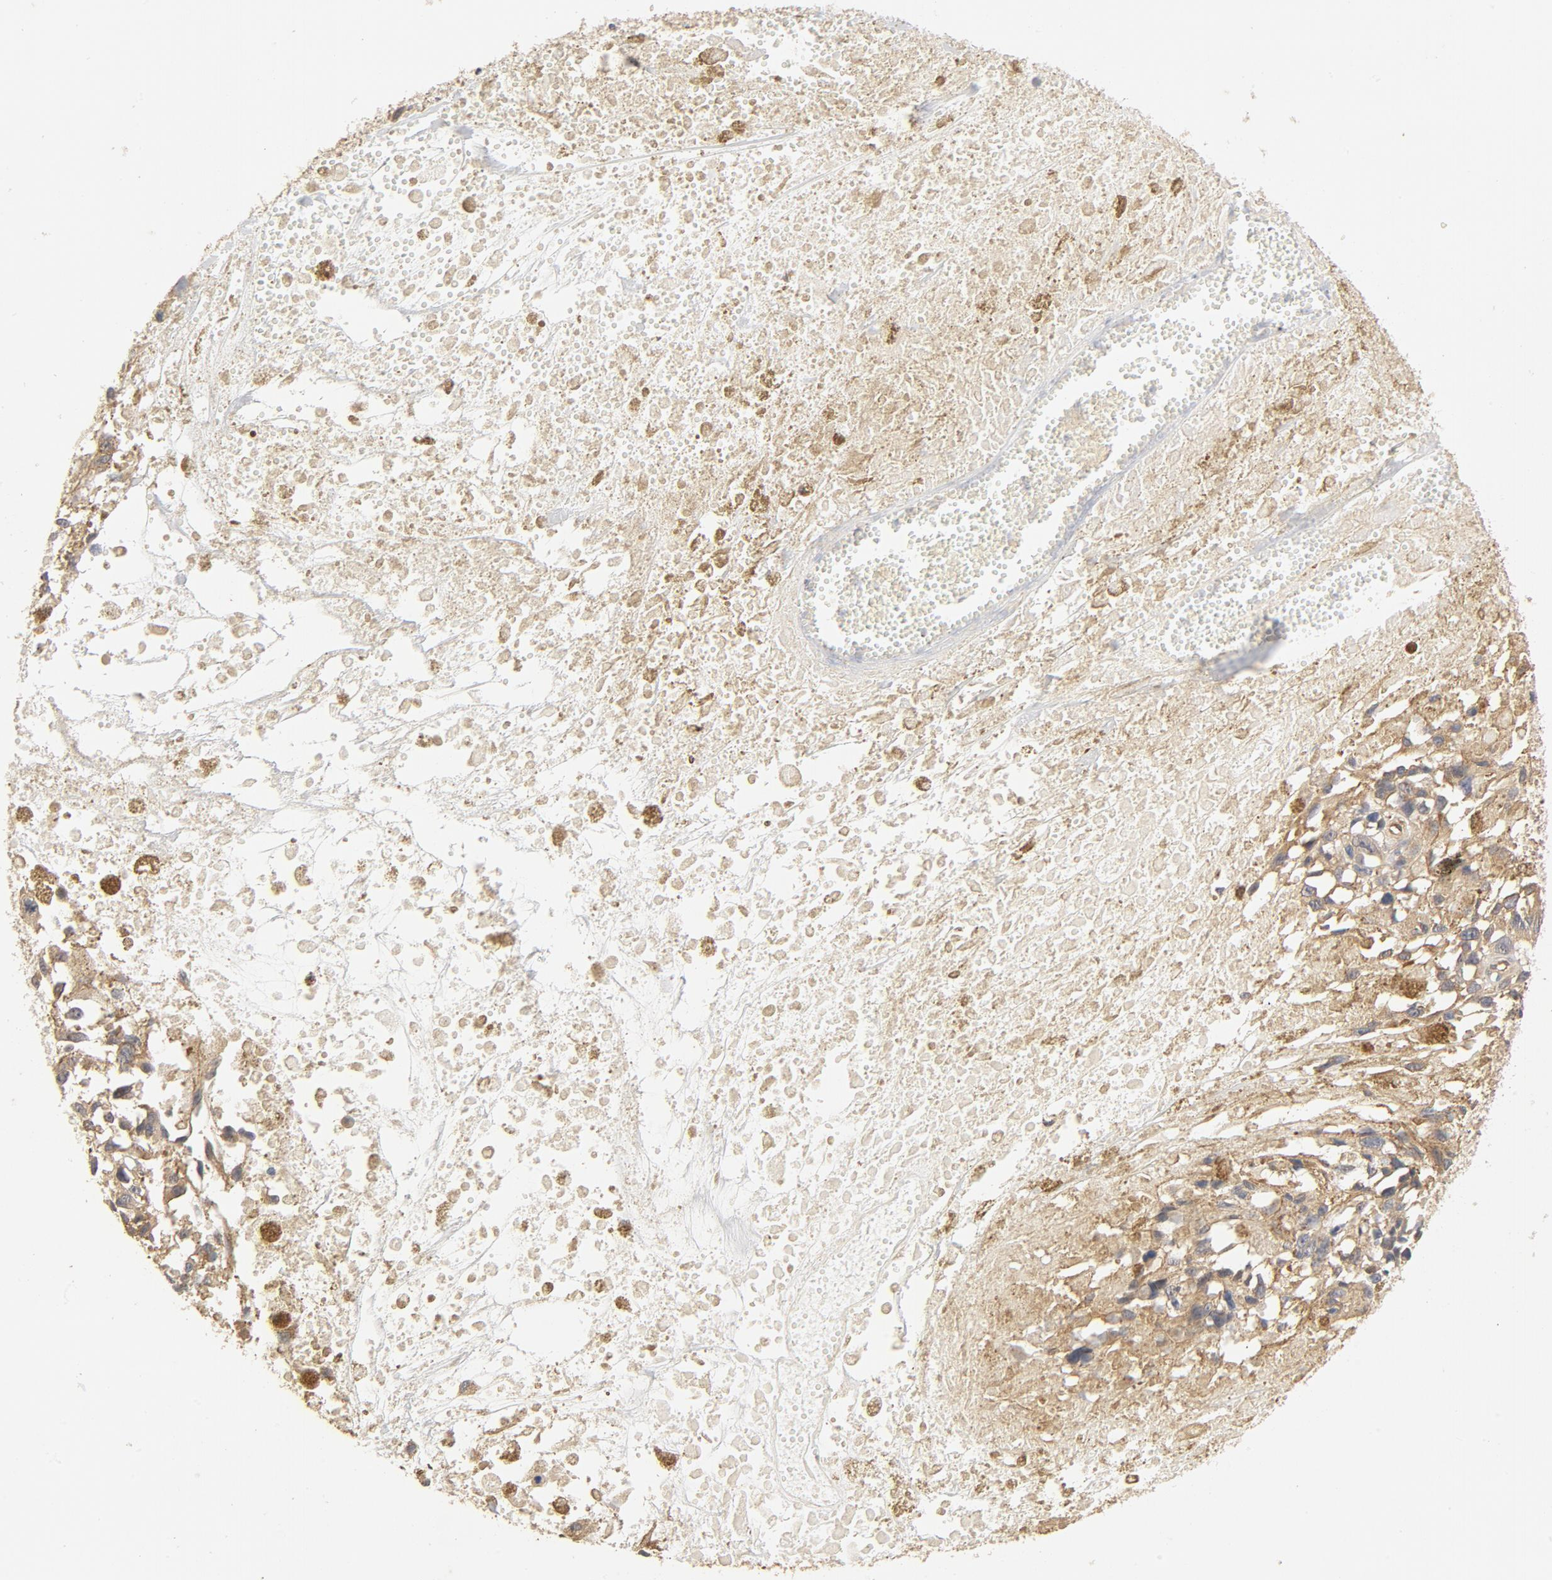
{"staining": {"intensity": "weak", "quantity": ">75%", "location": "cytoplasmic/membranous"}, "tissue": "melanoma", "cell_type": "Tumor cells", "image_type": "cancer", "snomed": [{"axis": "morphology", "description": "Malignant melanoma, Metastatic site"}, {"axis": "topography", "description": "Lymph node"}], "caption": "Immunohistochemical staining of melanoma shows low levels of weak cytoplasmic/membranous positivity in approximately >75% of tumor cells. Nuclei are stained in blue.", "gene": "UBE2J1", "patient": {"sex": "male", "age": 59}}